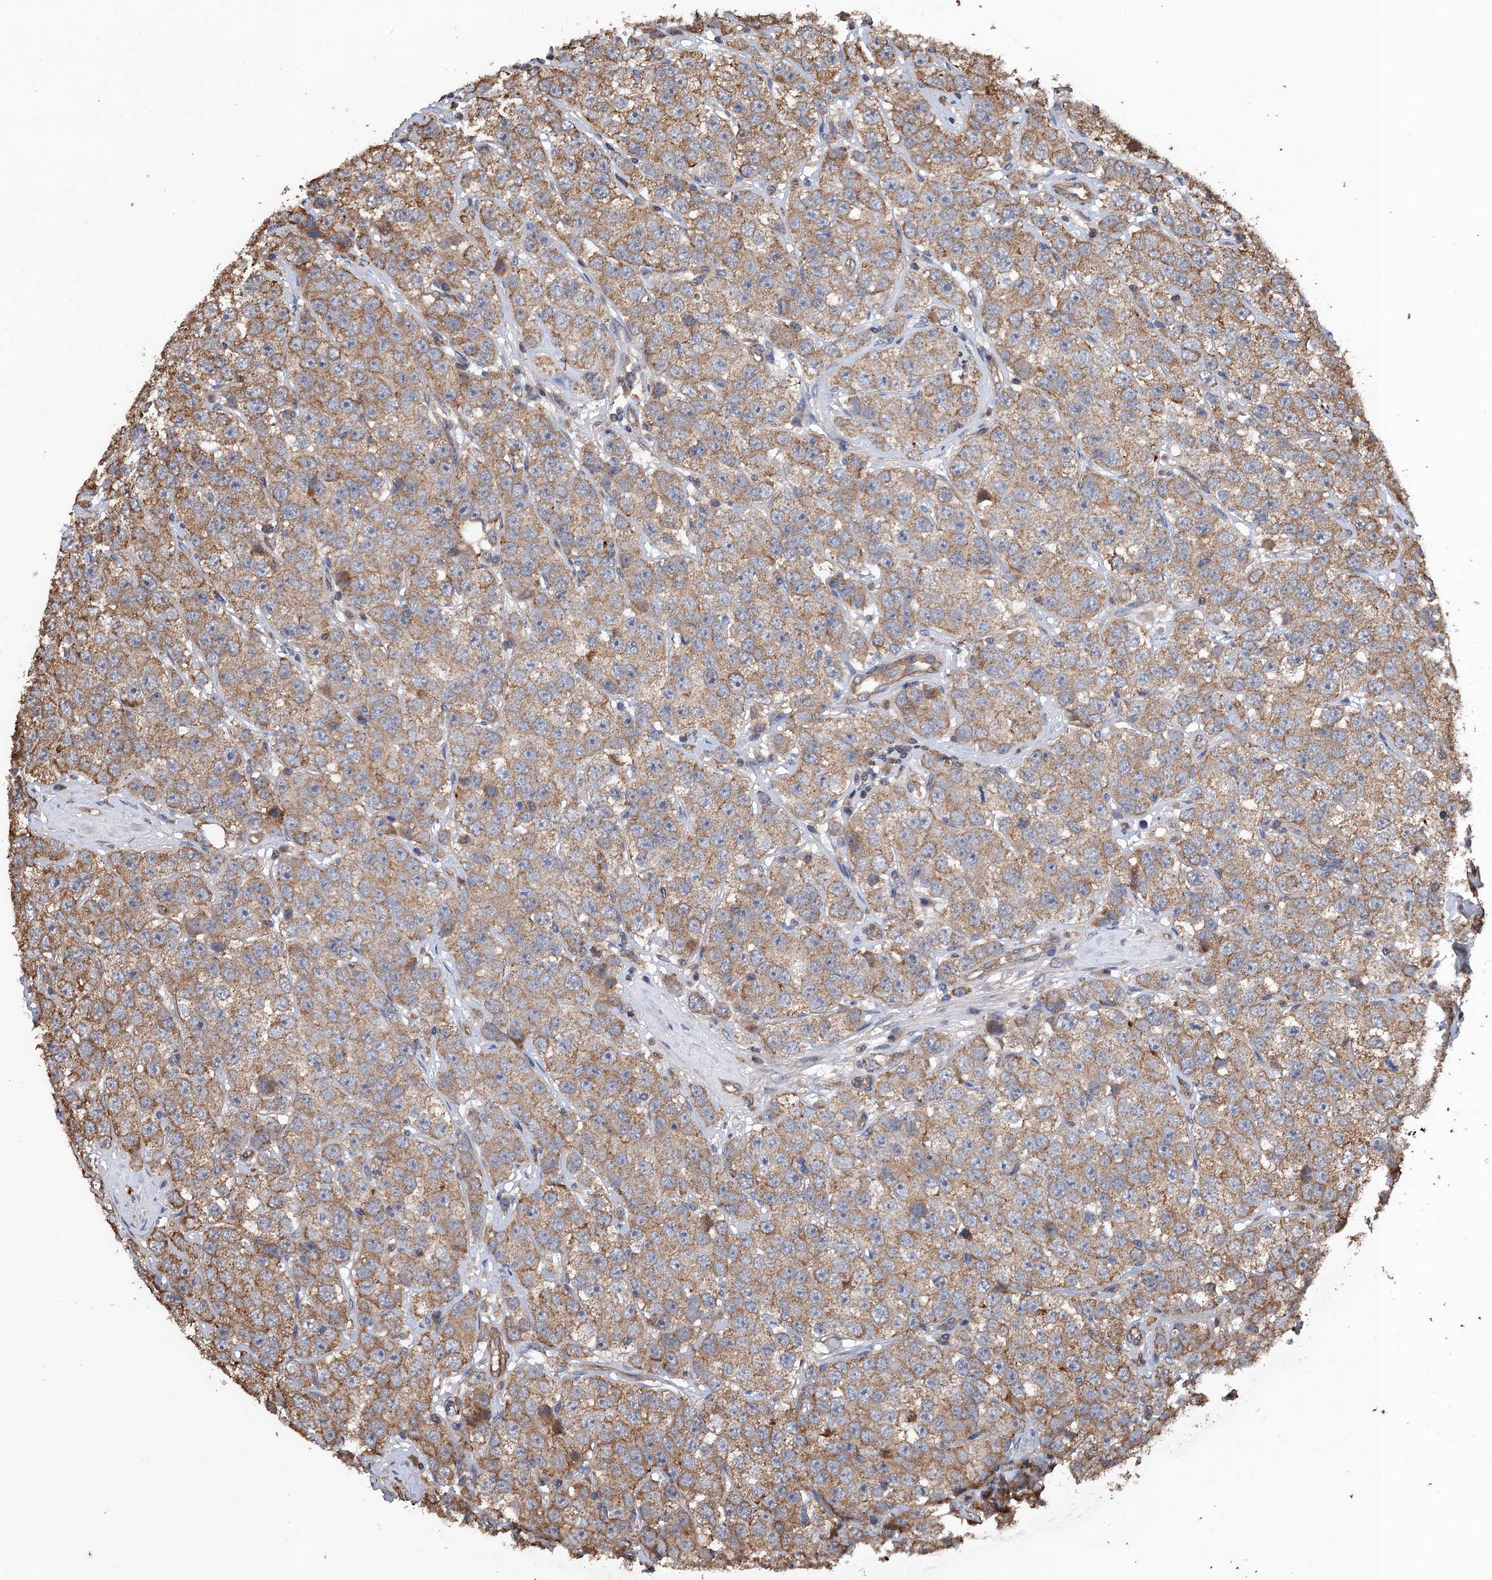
{"staining": {"intensity": "moderate", "quantity": "<25%", "location": "cytoplasmic/membranous"}, "tissue": "testis cancer", "cell_type": "Tumor cells", "image_type": "cancer", "snomed": [{"axis": "morphology", "description": "Seminoma, NOS"}, {"axis": "topography", "description": "Testis"}], "caption": "Seminoma (testis) tissue demonstrates moderate cytoplasmic/membranous expression in about <25% of tumor cells", "gene": "PPP4R1", "patient": {"sex": "male", "age": 28}}